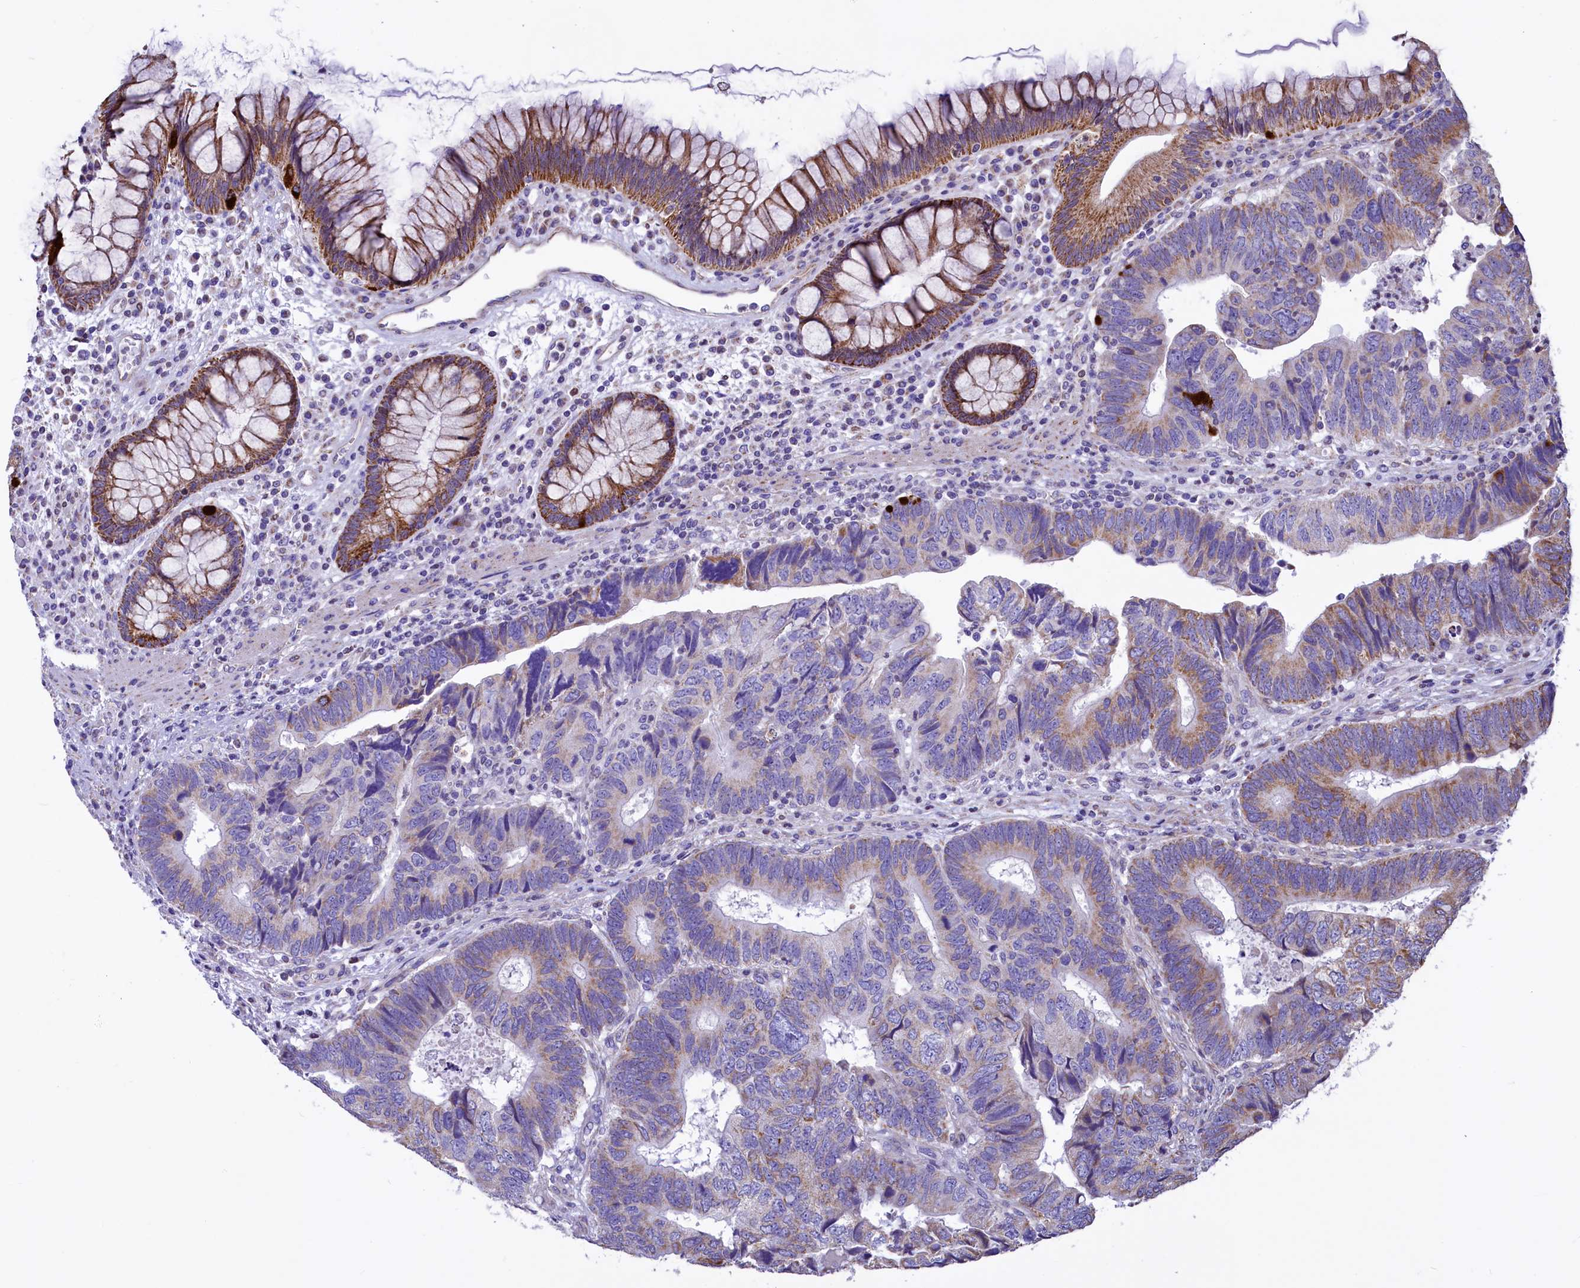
{"staining": {"intensity": "moderate", "quantity": "<25%", "location": "cytoplasmic/membranous"}, "tissue": "colorectal cancer", "cell_type": "Tumor cells", "image_type": "cancer", "snomed": [{"axis": "morphology", "description": "Adenocarcinoma, NOS"}, {"axis": "topography", "description": "Colon"}], "caption": "Colorectal cancer (adenocarcinoma) tissue reveals moderate cytoplasmic/membranous staining in about <25% of tumor cells, visualized by immunohistochemistry. (DAB (3,3'-diaminobenzidine) IHC with brightfield microscopy, high magnification).", "gene": "VWCE", "patient": {"sex": "female", "age": 67}}